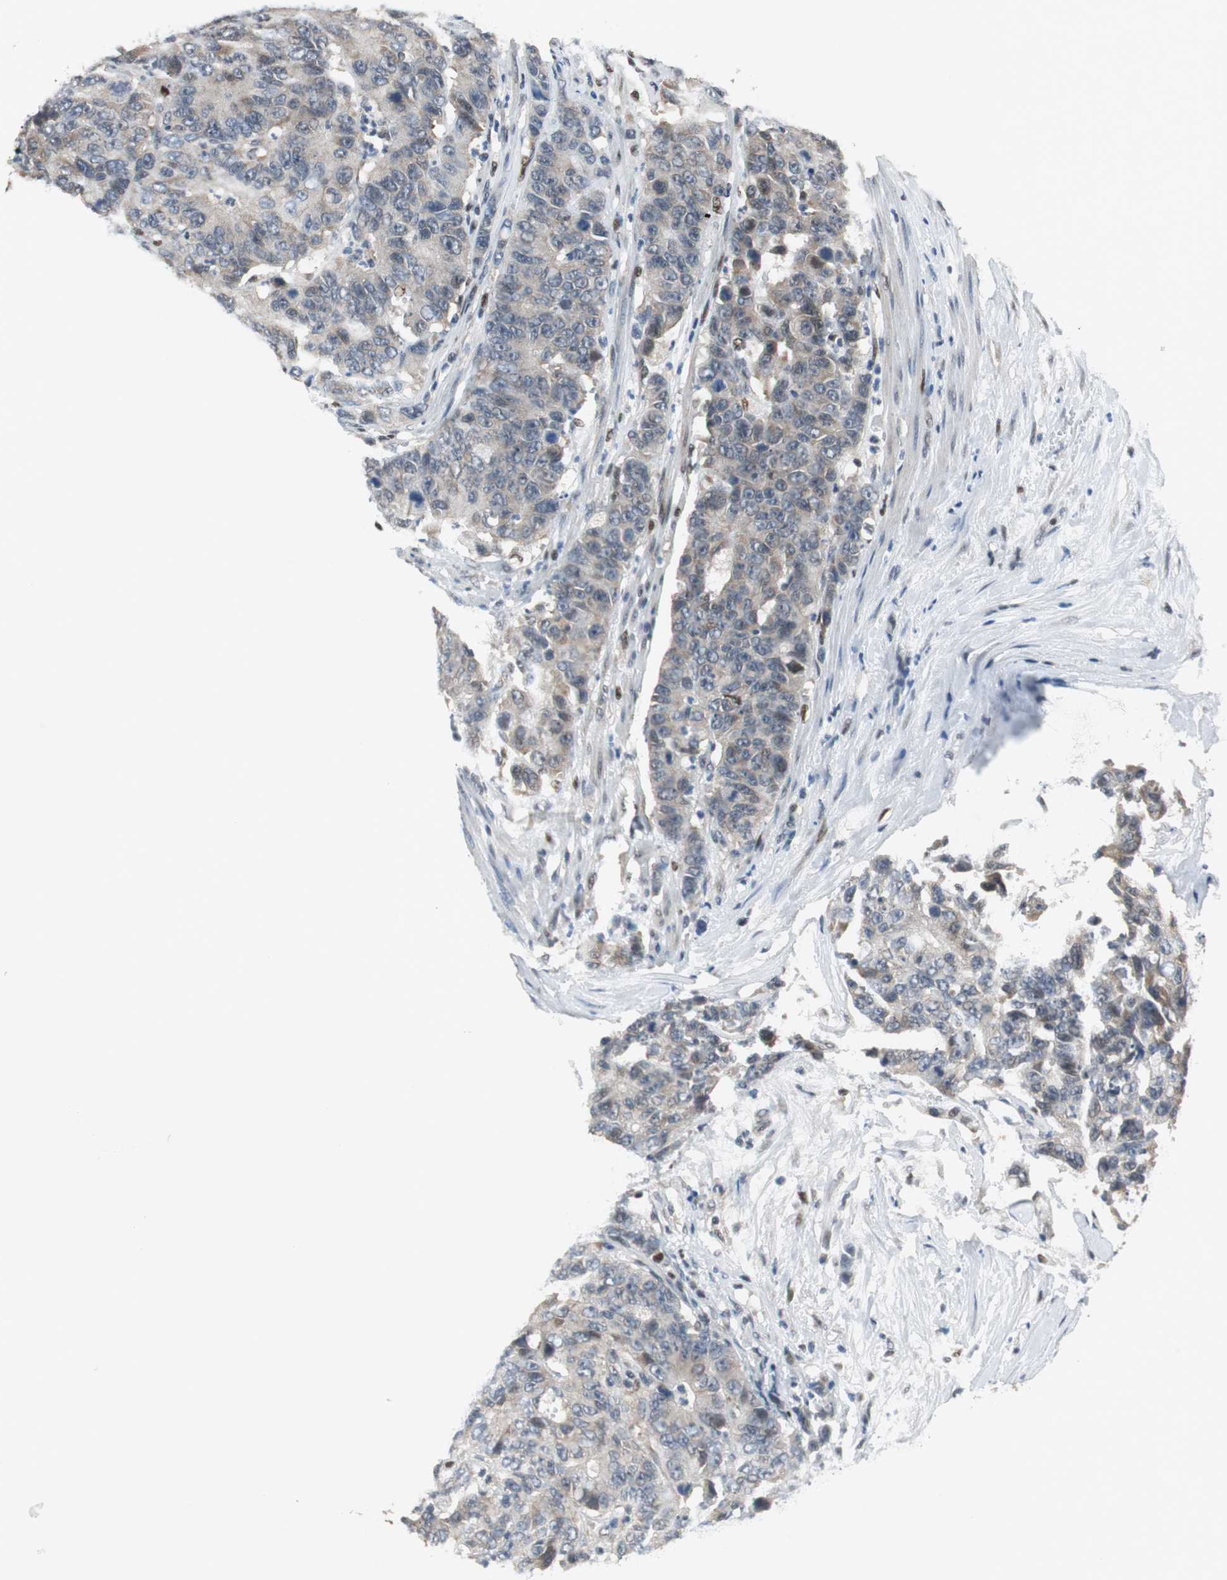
{"staining": {"intensity": "weak", "quantity": "<25%", "location": "cytoplasmic/membranous"}, "tissue": "colorectal cancer", "cell_type": "Tumor cells", "image_type": "cancer", "snomed": [{"axis": "morphology", "description": "Adenocarcinoma, NOS"}, {"axis": "topography", "description": "Colon"}], "caption": "Histopathology image shows no protein staining in tumor cells of adenocarcinoma (colorectal) tissue.", "gene": "MAFB", "patient": {"sex": "female", "age": 86}}